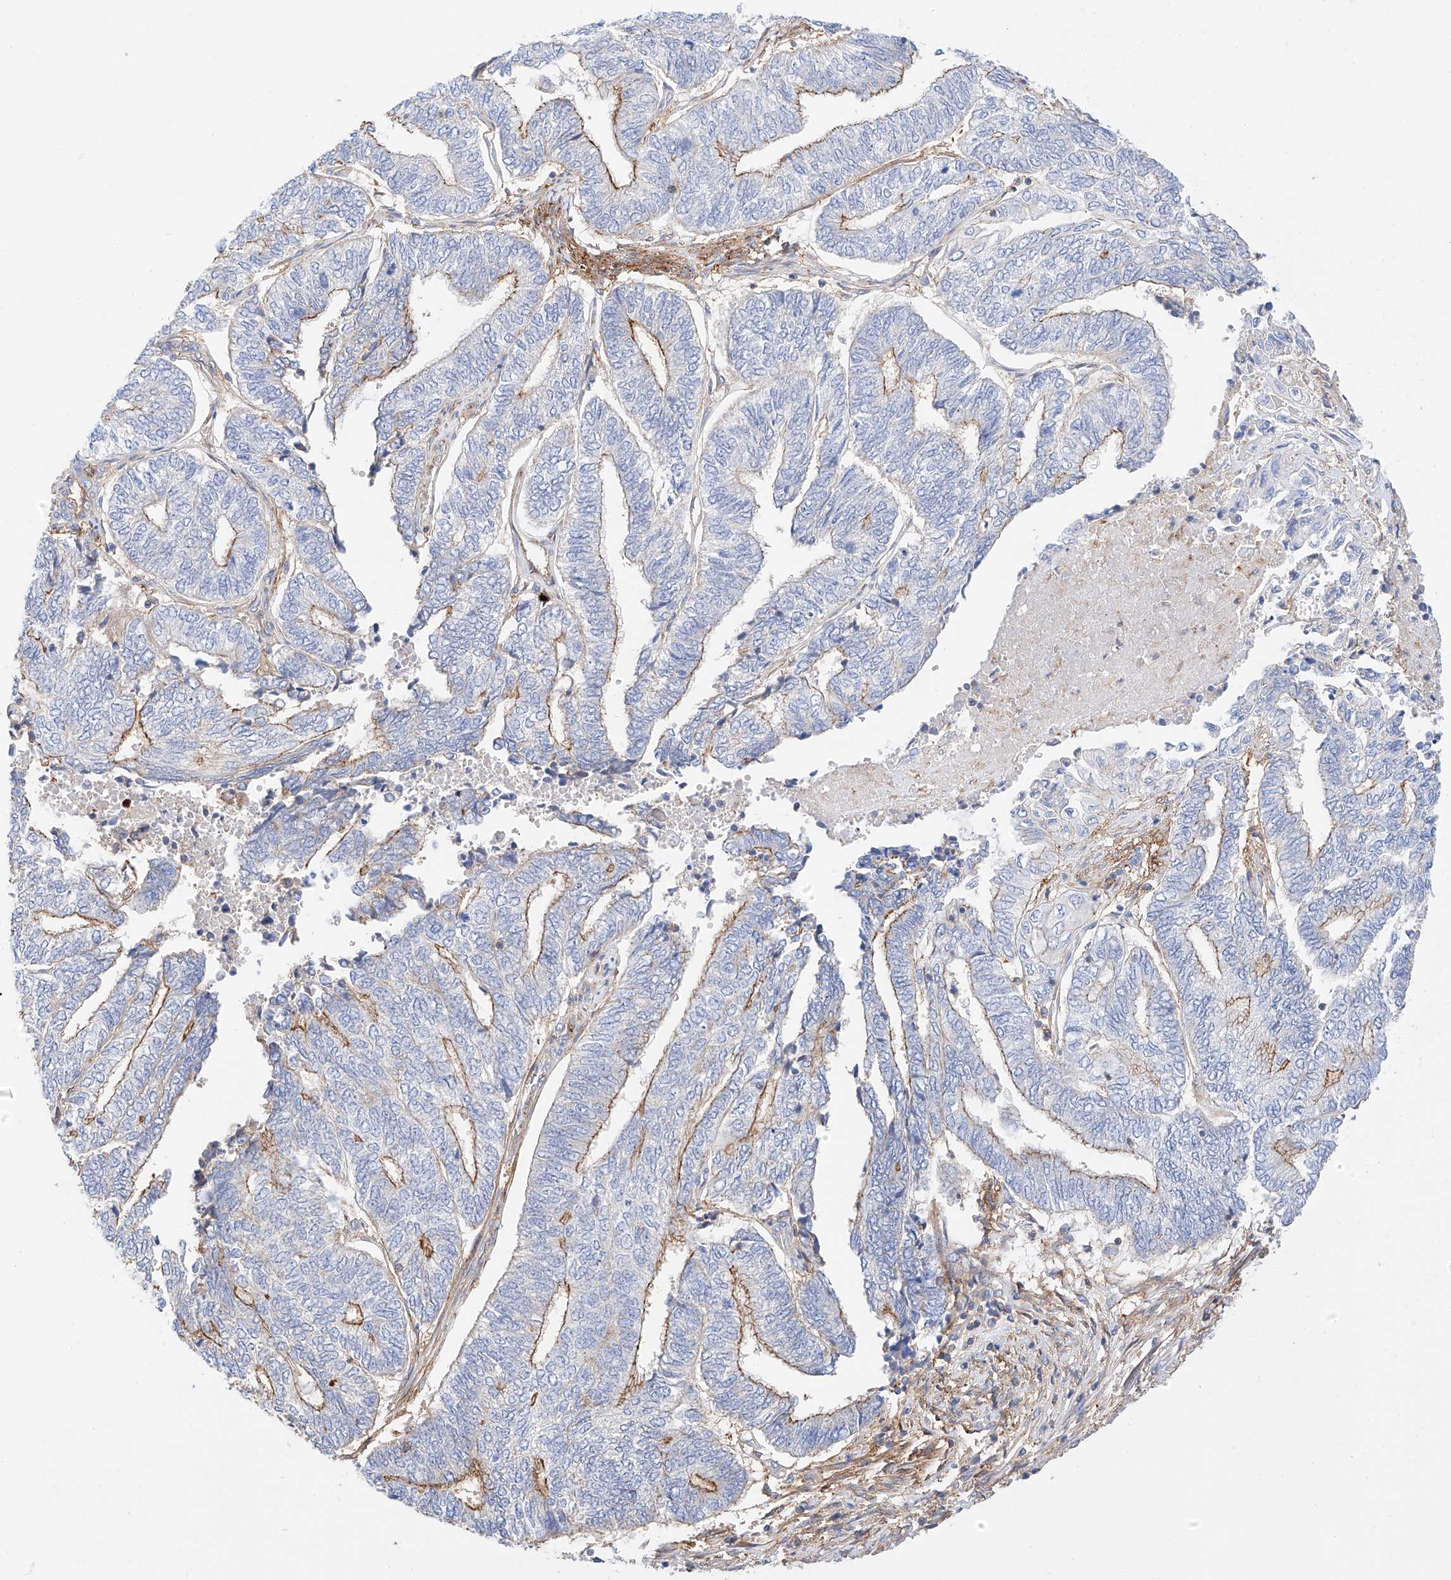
{"staining": {"intensity": "moderate", "quantity": "25%-75%", "location": "cytoplasmic/membranous"}, "tissue": "endometrial cancer", "cell_type": "Tumor cells", "image_type": "cancer", "snomed": [{"axis": "morphology", "description": "Adenocarcinoma, NOS"}, {"axis": "topography", "description": "Uterus"}, {"axis": "topography", "description": "Endometrium"}], "caption": "IHC (DAB (3,3'-diaminobenzidine)) staining of endometrial adenocarcinoma exhibits moderate cytoplasmic/membranous protein expression in about 25%-75% of tumor cells.", "gene": "HAUS4", "patient": {"sex": "female", "age": 70}}